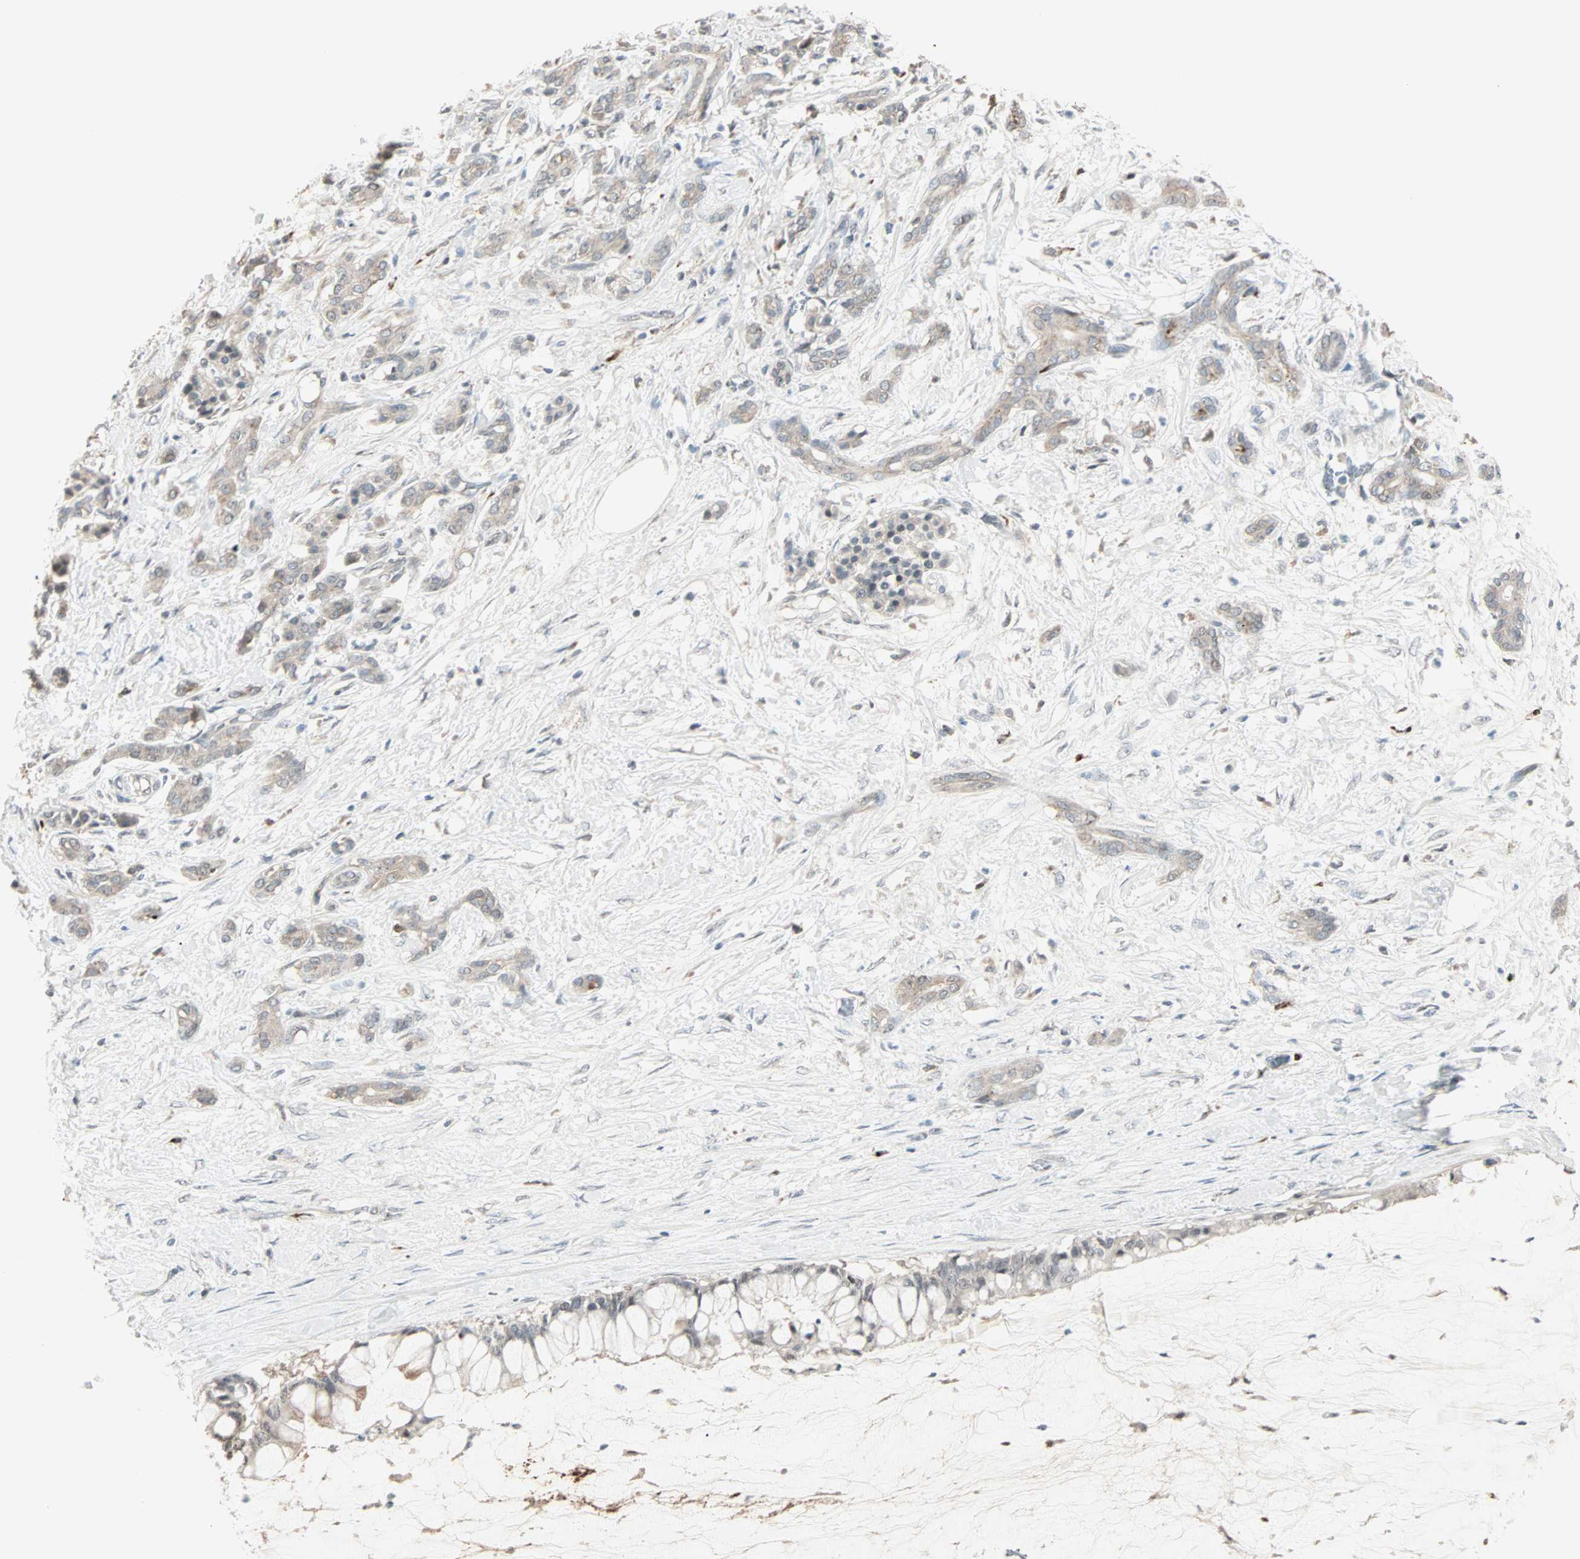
{"staining": {"intensity": "weak", "quantity": ">75%", "location": "cytoplasmic/membranous"}, "tissue": "pancreatic cancer", "cell_type": "Tumor cells", "image_type": "cancer", "snomed": [{"axis": "morphology", "description": "Adenocarcinoma, NOS"}, {"axis": "topography", "description": "Pancreas"}], "caption": "Pancreatic cancer stained with IHC demonstrates weak cytoplasmic/membranous staining in approximately >75% of tumor cells.", "gene": "KDM4A", "patient": {"sex": "male", "age": 41}}